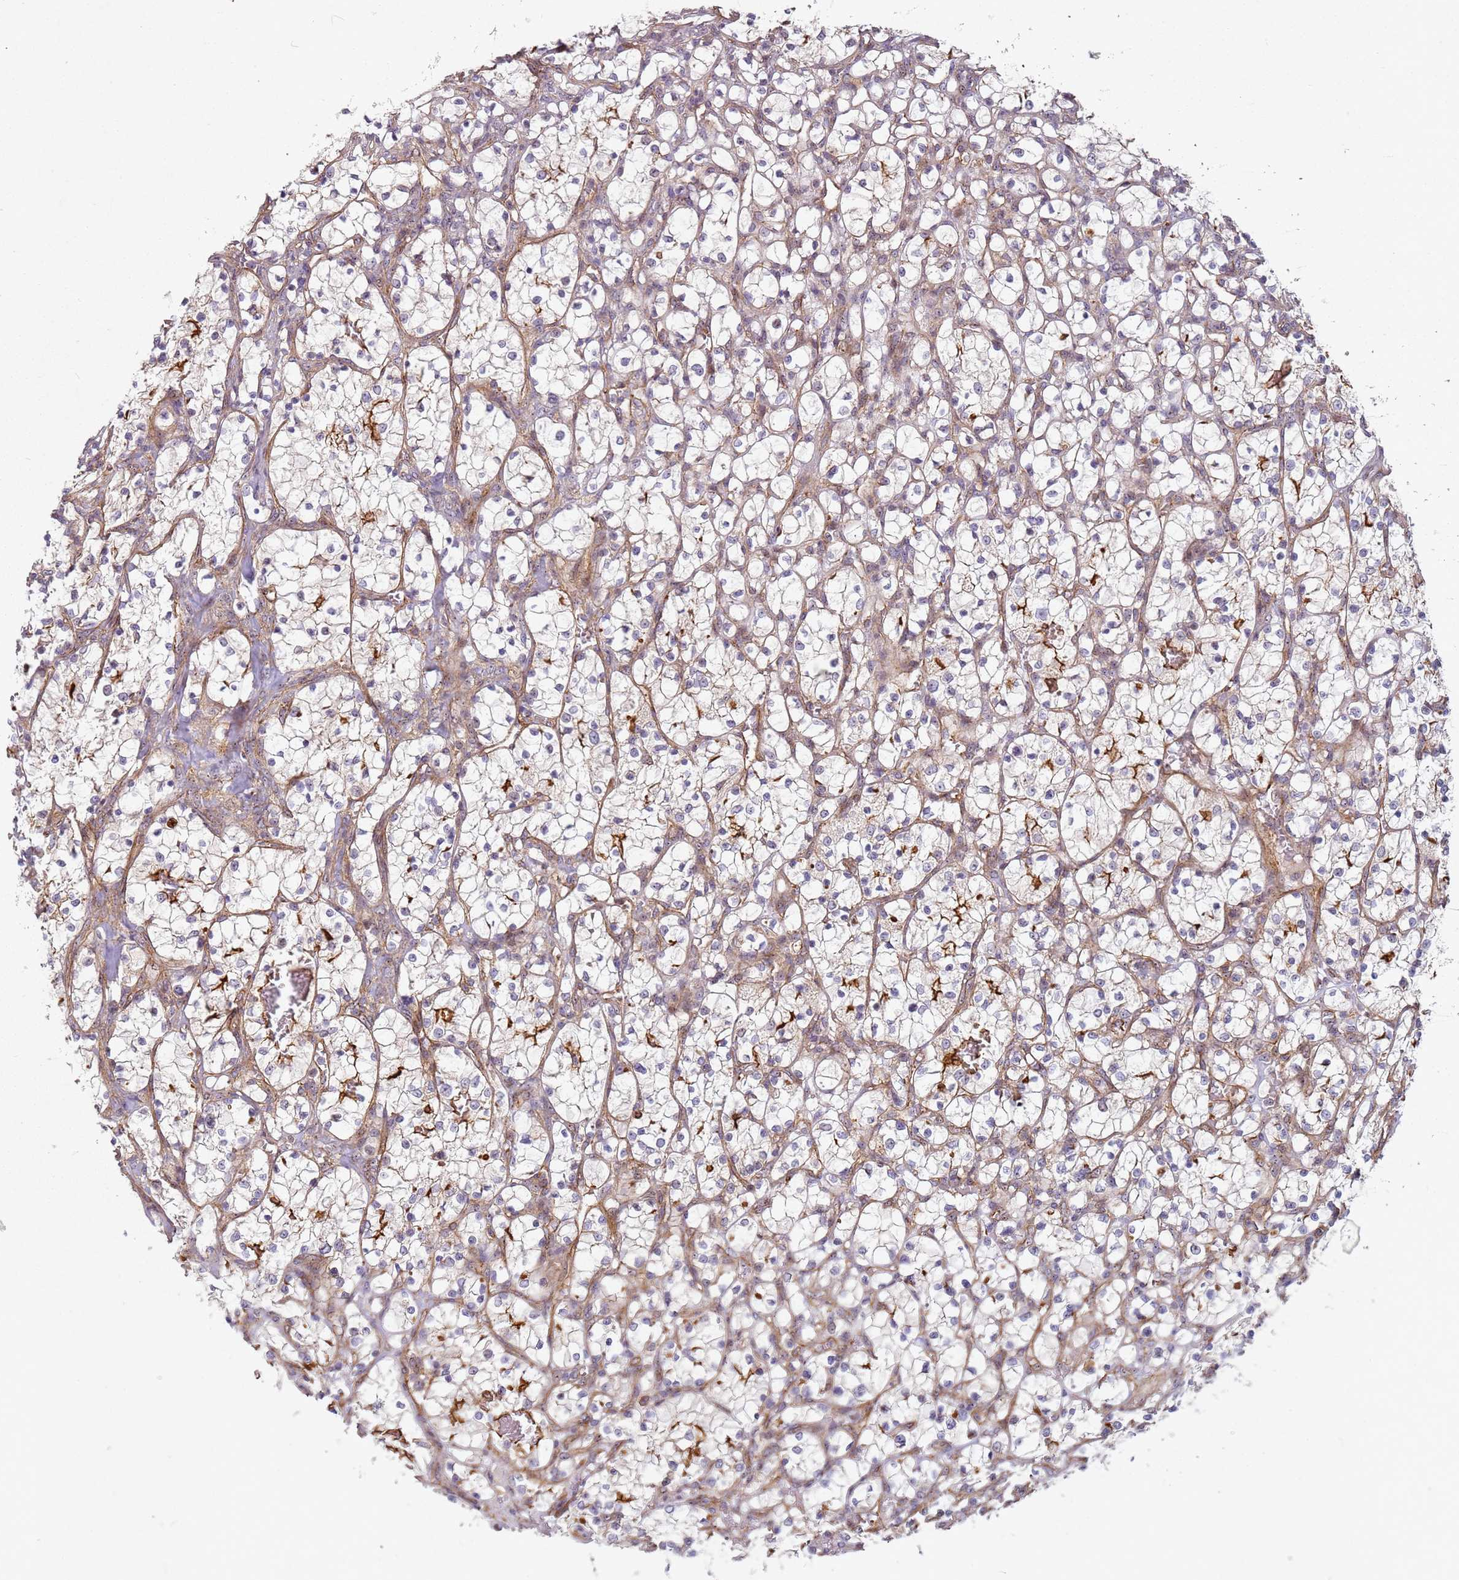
{"staining": {"intensity": "weak", "quantity": "<25%", "location": "cytoplasmic/membranous"}, "tissue": "renal cancer", "cell_type": "Tumor cells", "image_type": "cancer", "snomed": [{"axis": "morphology", "description": "Adenocarcinoma, NOS"}, {"axis": "topography", "description": "Kidney"}], "caption": "This is an immunohistochemistry micrograph of adenocarcinoma (renal). There is no positivity in tumor cells.", "gene": "C2CD4B", "patient": {"sex": "female", "age": 69}}